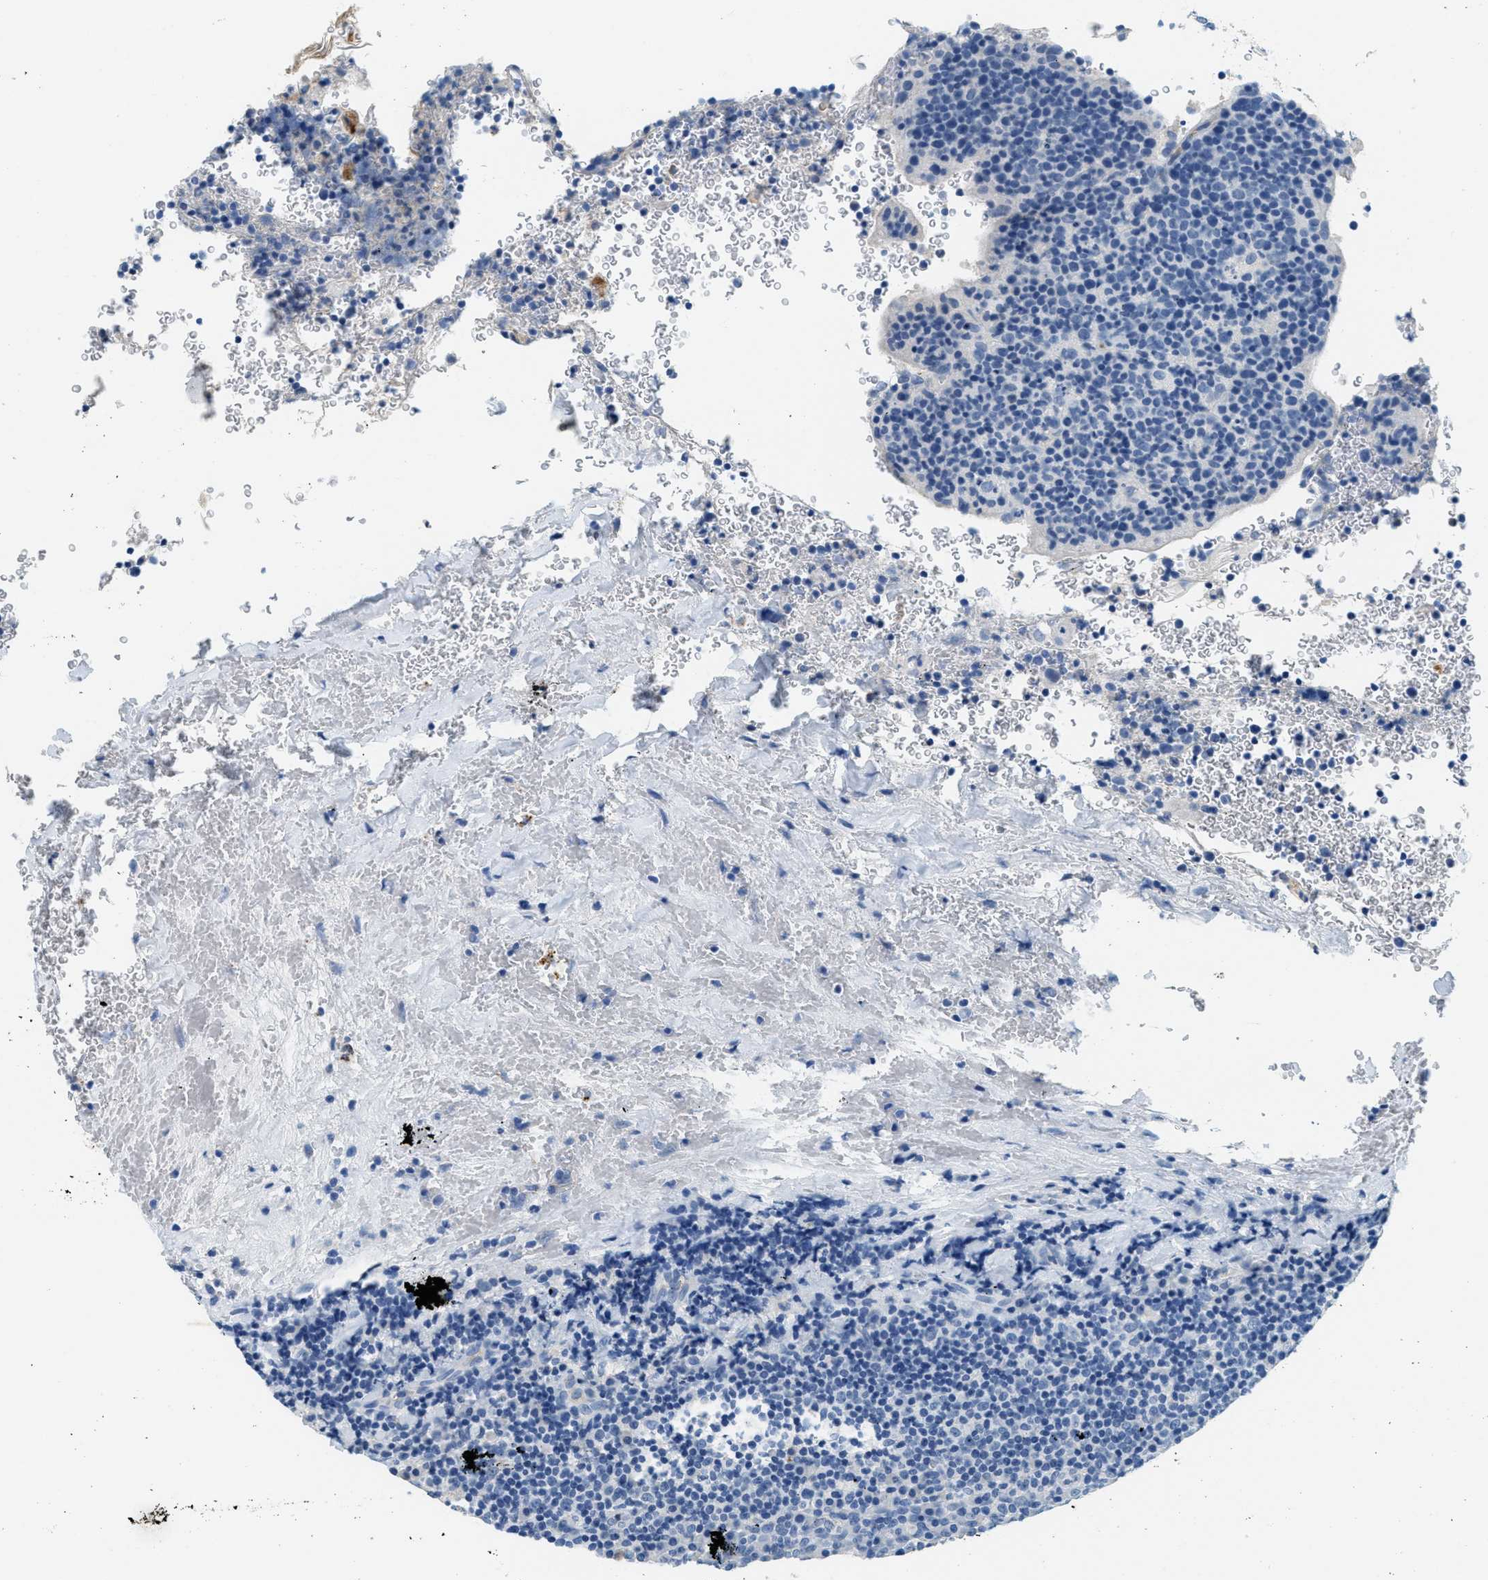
{"staining": {"intensity": "negative", "quantity": "none", "location": "none"}, "tissue": "tonsil", "cell_type": "Germinal center cells", "image_type": "normal", "snomed": [{"axis": "morphology", "description": "Normal tissue, NOS"}, {"axis": "topography", "description": "Tonsil"}], "caption": "The image reveals no significant expression in germinal center cells of tonsil. (DAB immunohistochemistry with hematoxylin counter stain).", "gene": "A2M", "patient": {"sex": "male", "age": 17}}